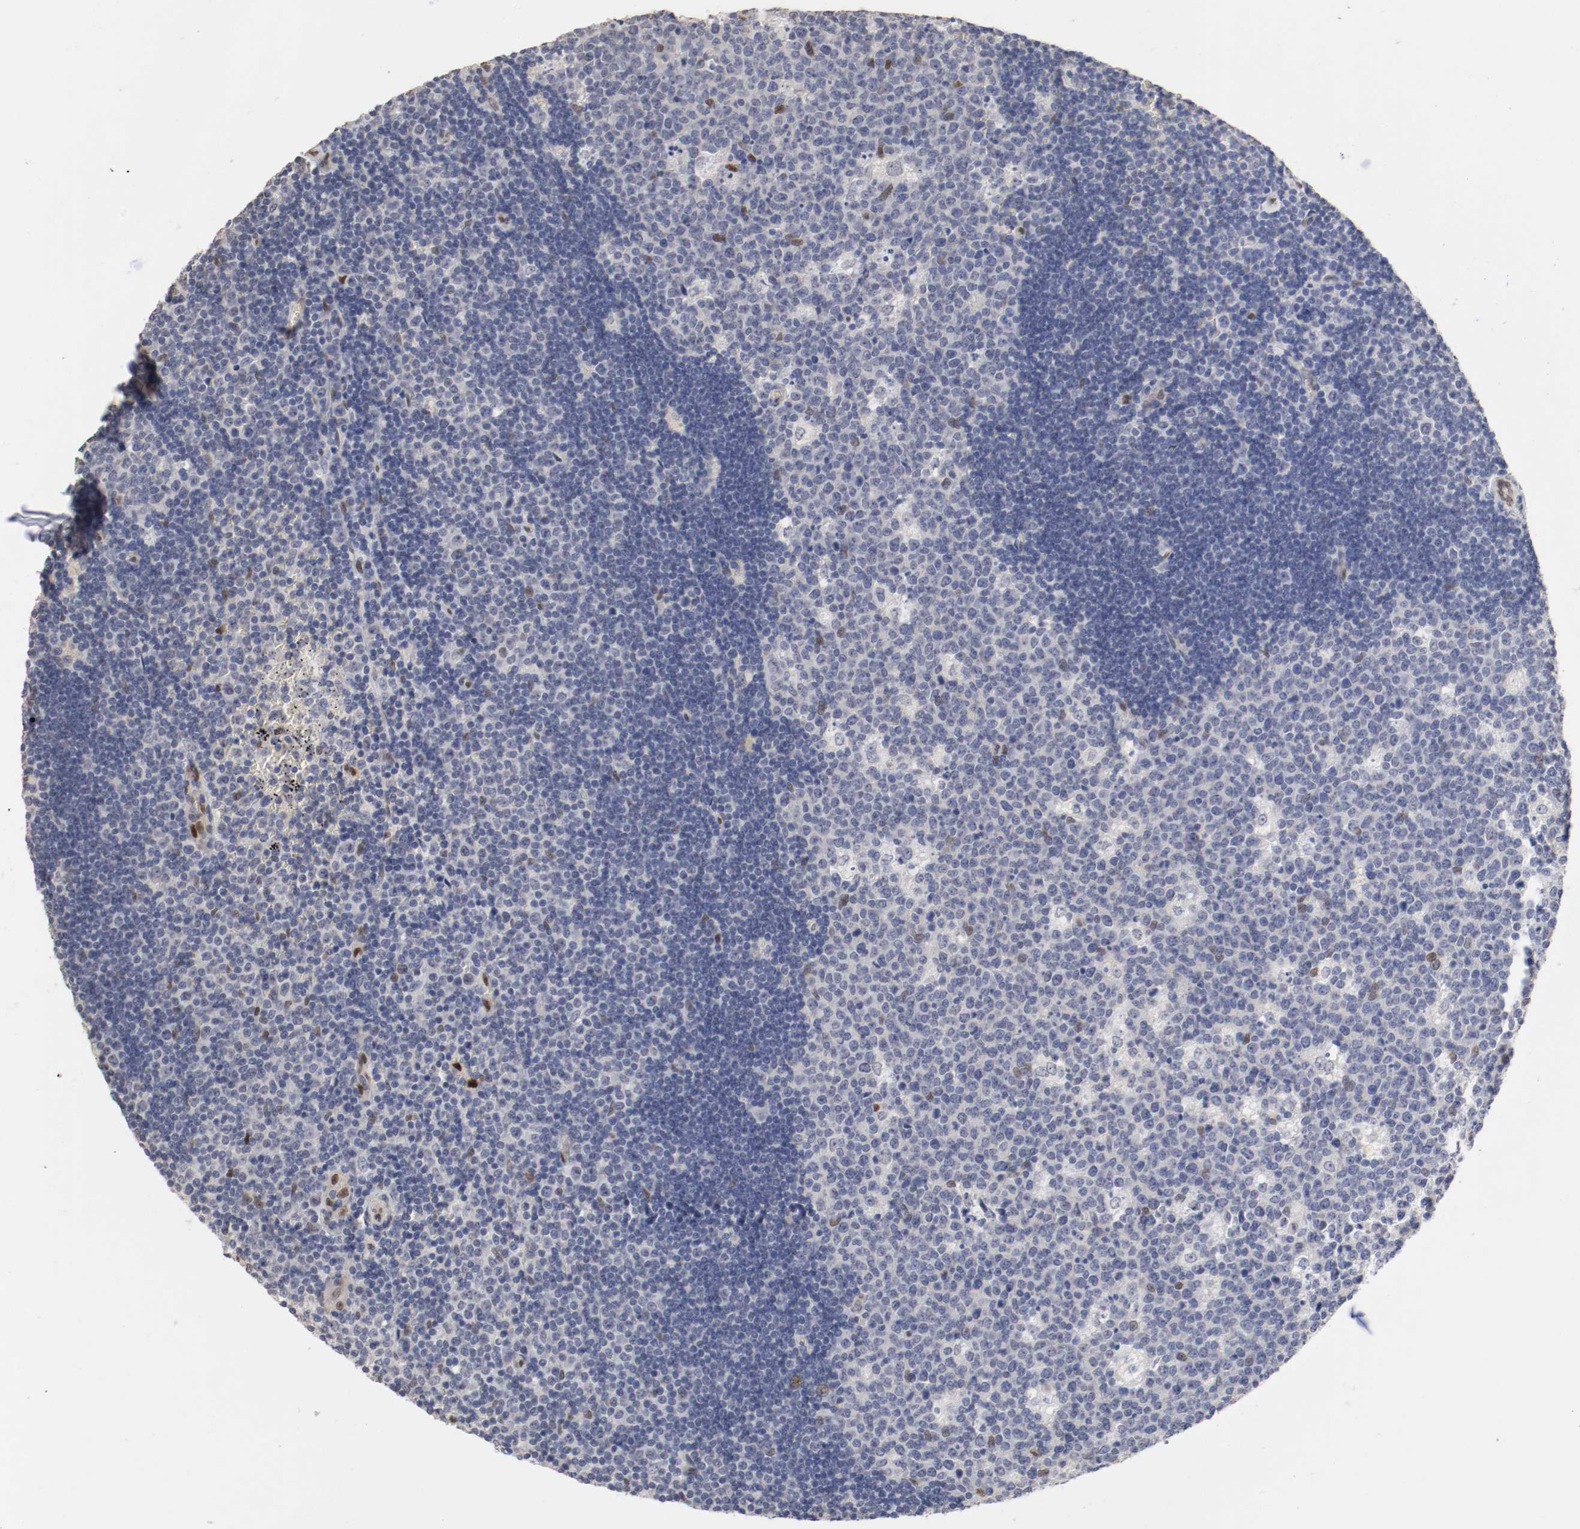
{"staining": {"intensity": "negative", "quantity": "none", "location": "none"}, "tissue": "lymph node", "cell_type": "Germinal center cells", "image_type": "normal", "snomed": [{"axis": "morphology", "description": "Normal tissue, NOS"}, {"axis": "topography", "description": "Lymph node"}, {"axis": "topography", "description": "Salivary gland"}], "caption": "IHC of benign lymph node reveals no positivity in germinal center cells.", "gene": "FOSL2", "patient": {"sex": "male", "age": 8}}